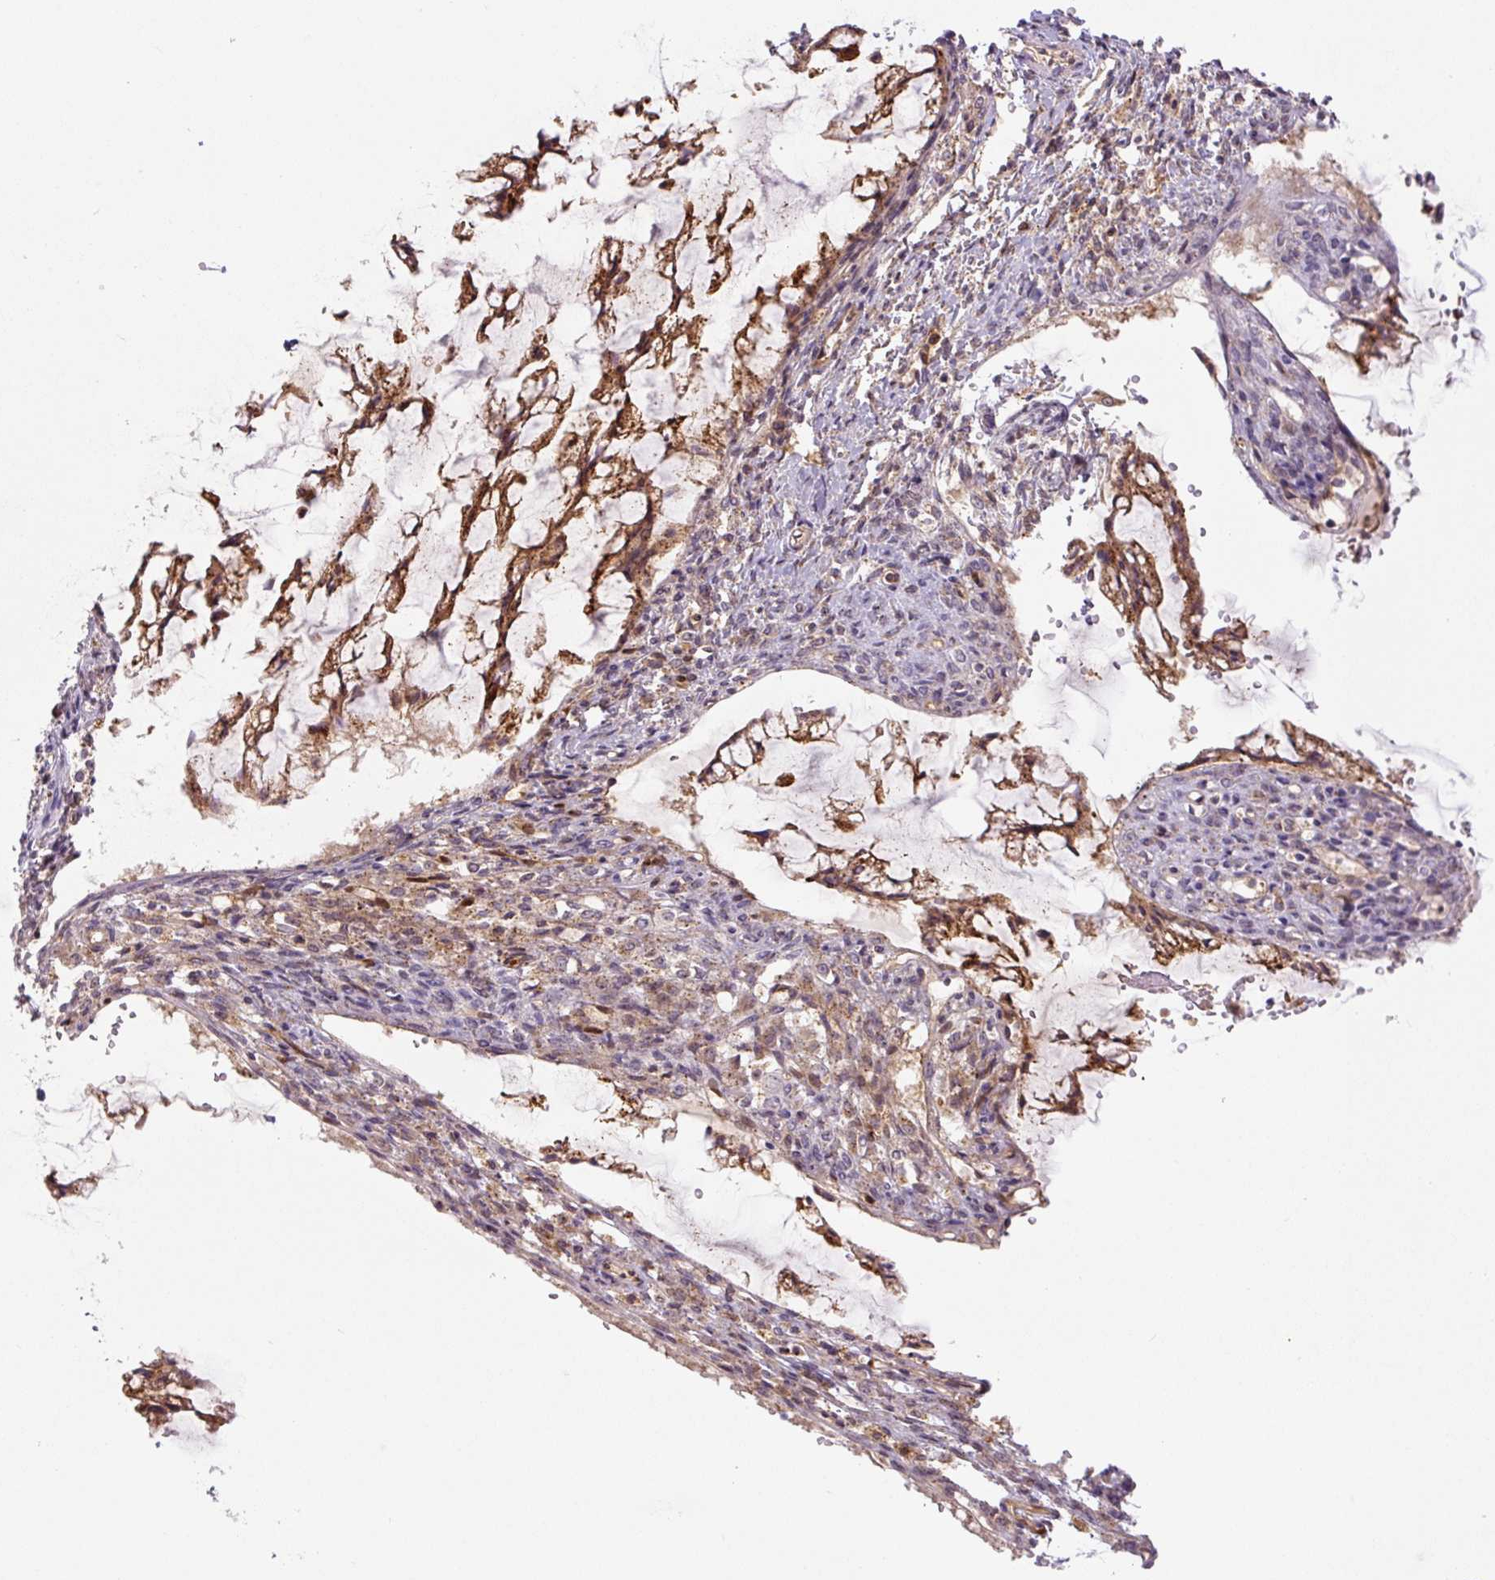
{"staining": {"intensity": "moderate", "quantity": ">75%", "location": "cytoplasmic/membranous"}, "tissue": "ovarian cancer", "cell_type": "Tumor cells", "image_type": "cancer", "snomed": [{"axis": "morphology", "description": "Cystadenocarcinoma, mucinous, NOS"}, {"axis": "topography", "description": "Ovary"}], "caption": "Ovarian cancer tissue shows moderate cytoplasmic/membranous expression in approximately >75% of tumor cells", "gene": "ZSWIM7", "patient": {"sex": "female", "age": 73}}